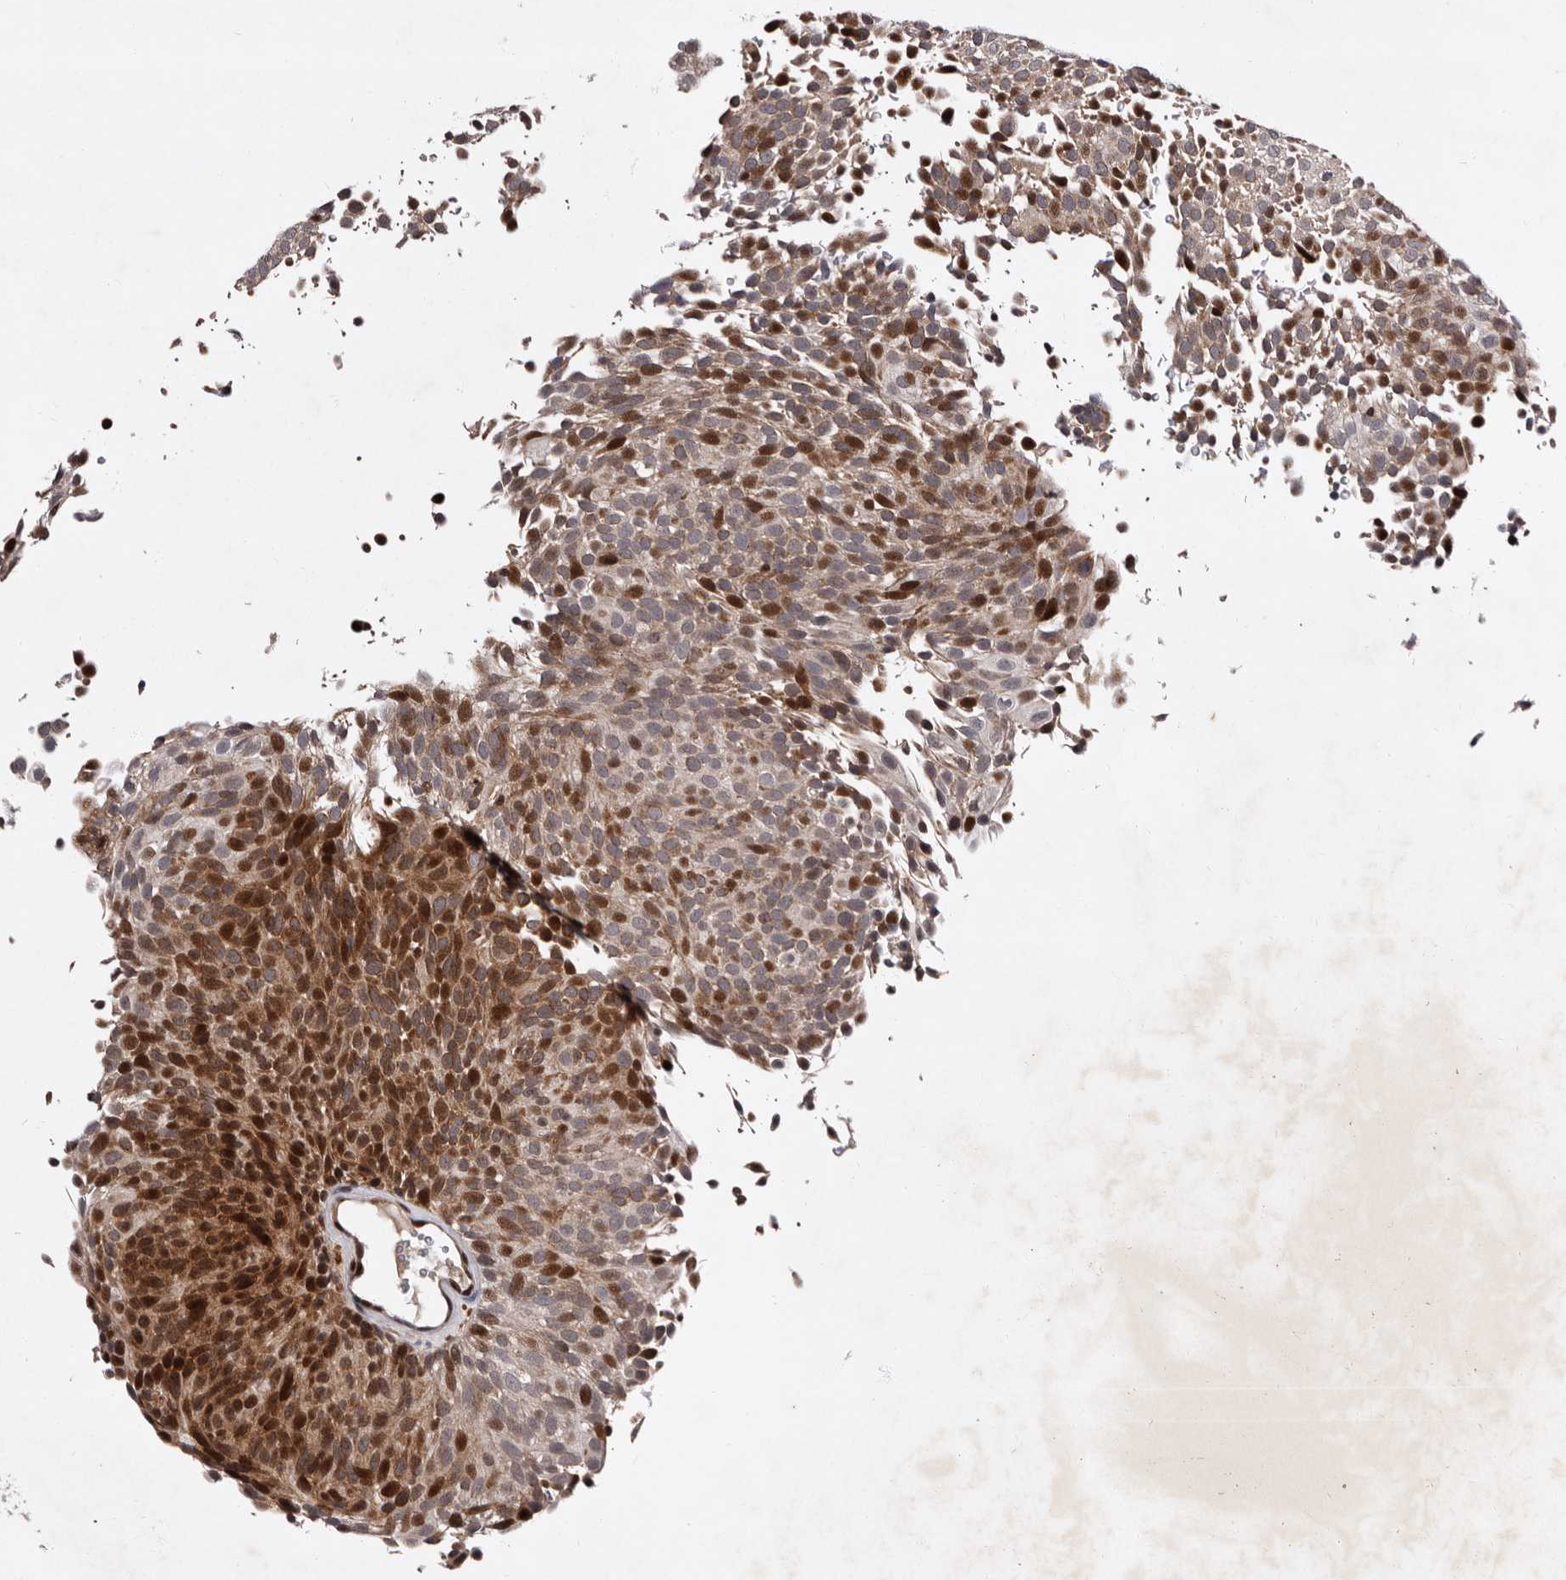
{"staining": {"intensity": "moderate", "quantity": "25%-75%", "location": "cytoplasmic/membranous,nuclear"}, "tissue": "urothelial cancer", "cell_type": "Tumor cells", "image_type": "cancer", "snomed": [{"axis": "morphology", "description": "Urothelial carcinoma, Low grade"}, {"axis": "topography", "description": "Urinary bladder"}], "caption": "IHC photomicrograph of neoplastic tissue: urothelial carcinoma (low-grade) stained using immunohistochemistry displays medium levels of moderate protein expression localized specifically in the cytoplasmic/membranous and nuclear of tumor cells, appearing as a cytoplasmic/membranous and nuclear brown color.", "gene": "TNKS", "patient": {"sex": "male", "age": 78}}